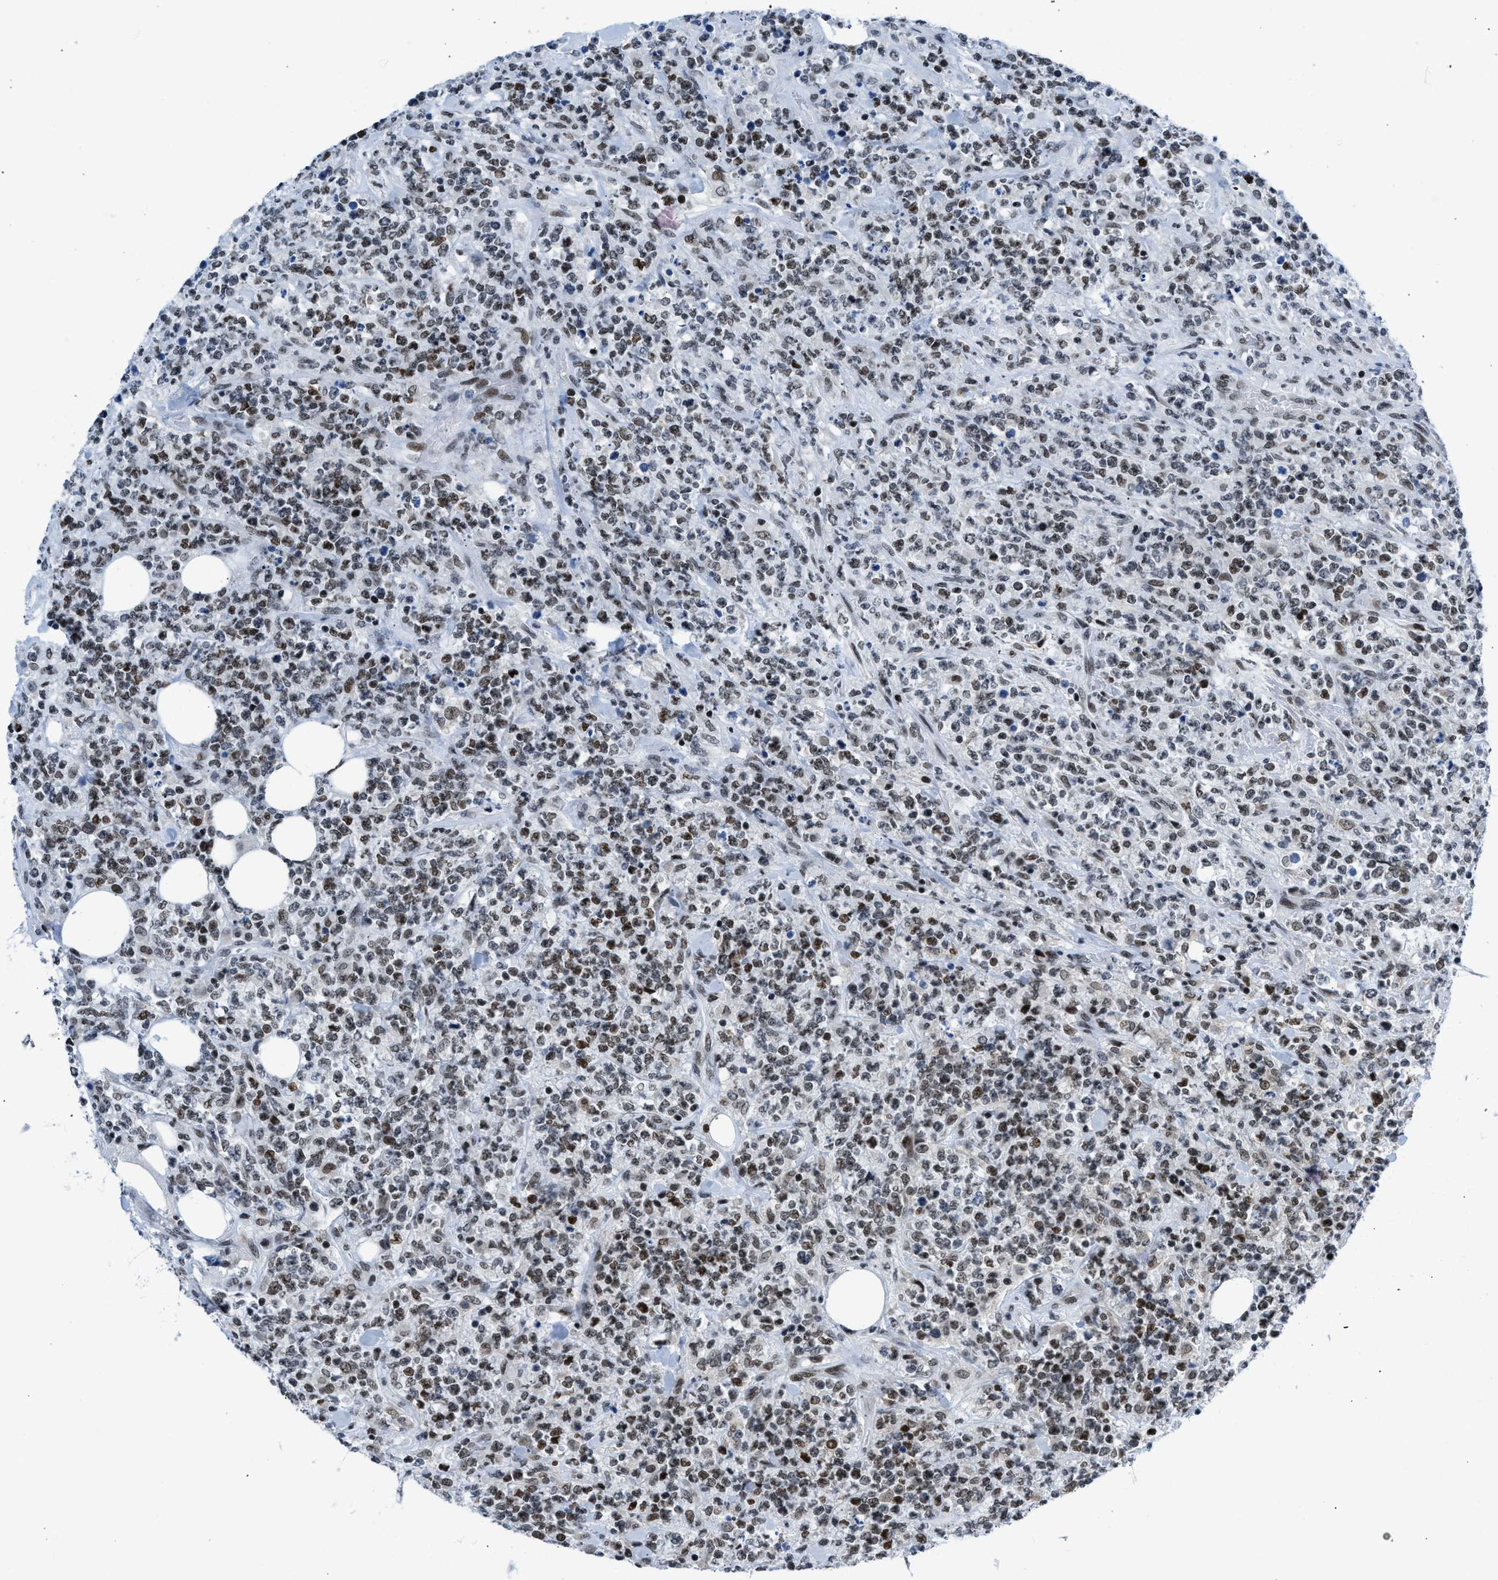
{"staining": {"intensity": "moderate", "quantity": ">75%", "location": "nuclear"}, "tissue": "lymphoma", "cell_type": "Tumor cells", "image_type": "cancer", "snomed": [{"axis": "morphology", "description": "Malignant lymphoma, non-Hodgkin's type, High grade"}, {"axis": "topography", "description": "Soft tissue"}], "caption": "The micrograph shows immunohistochemical staining of lymphoma. There is moderate nuclear staining is present in about >75% of tumor cells. (DAB IHC with brightfield microscopy, high magnification).", "gene": "TERF2IP", "patient": {"sex": "male", "age": 18}}